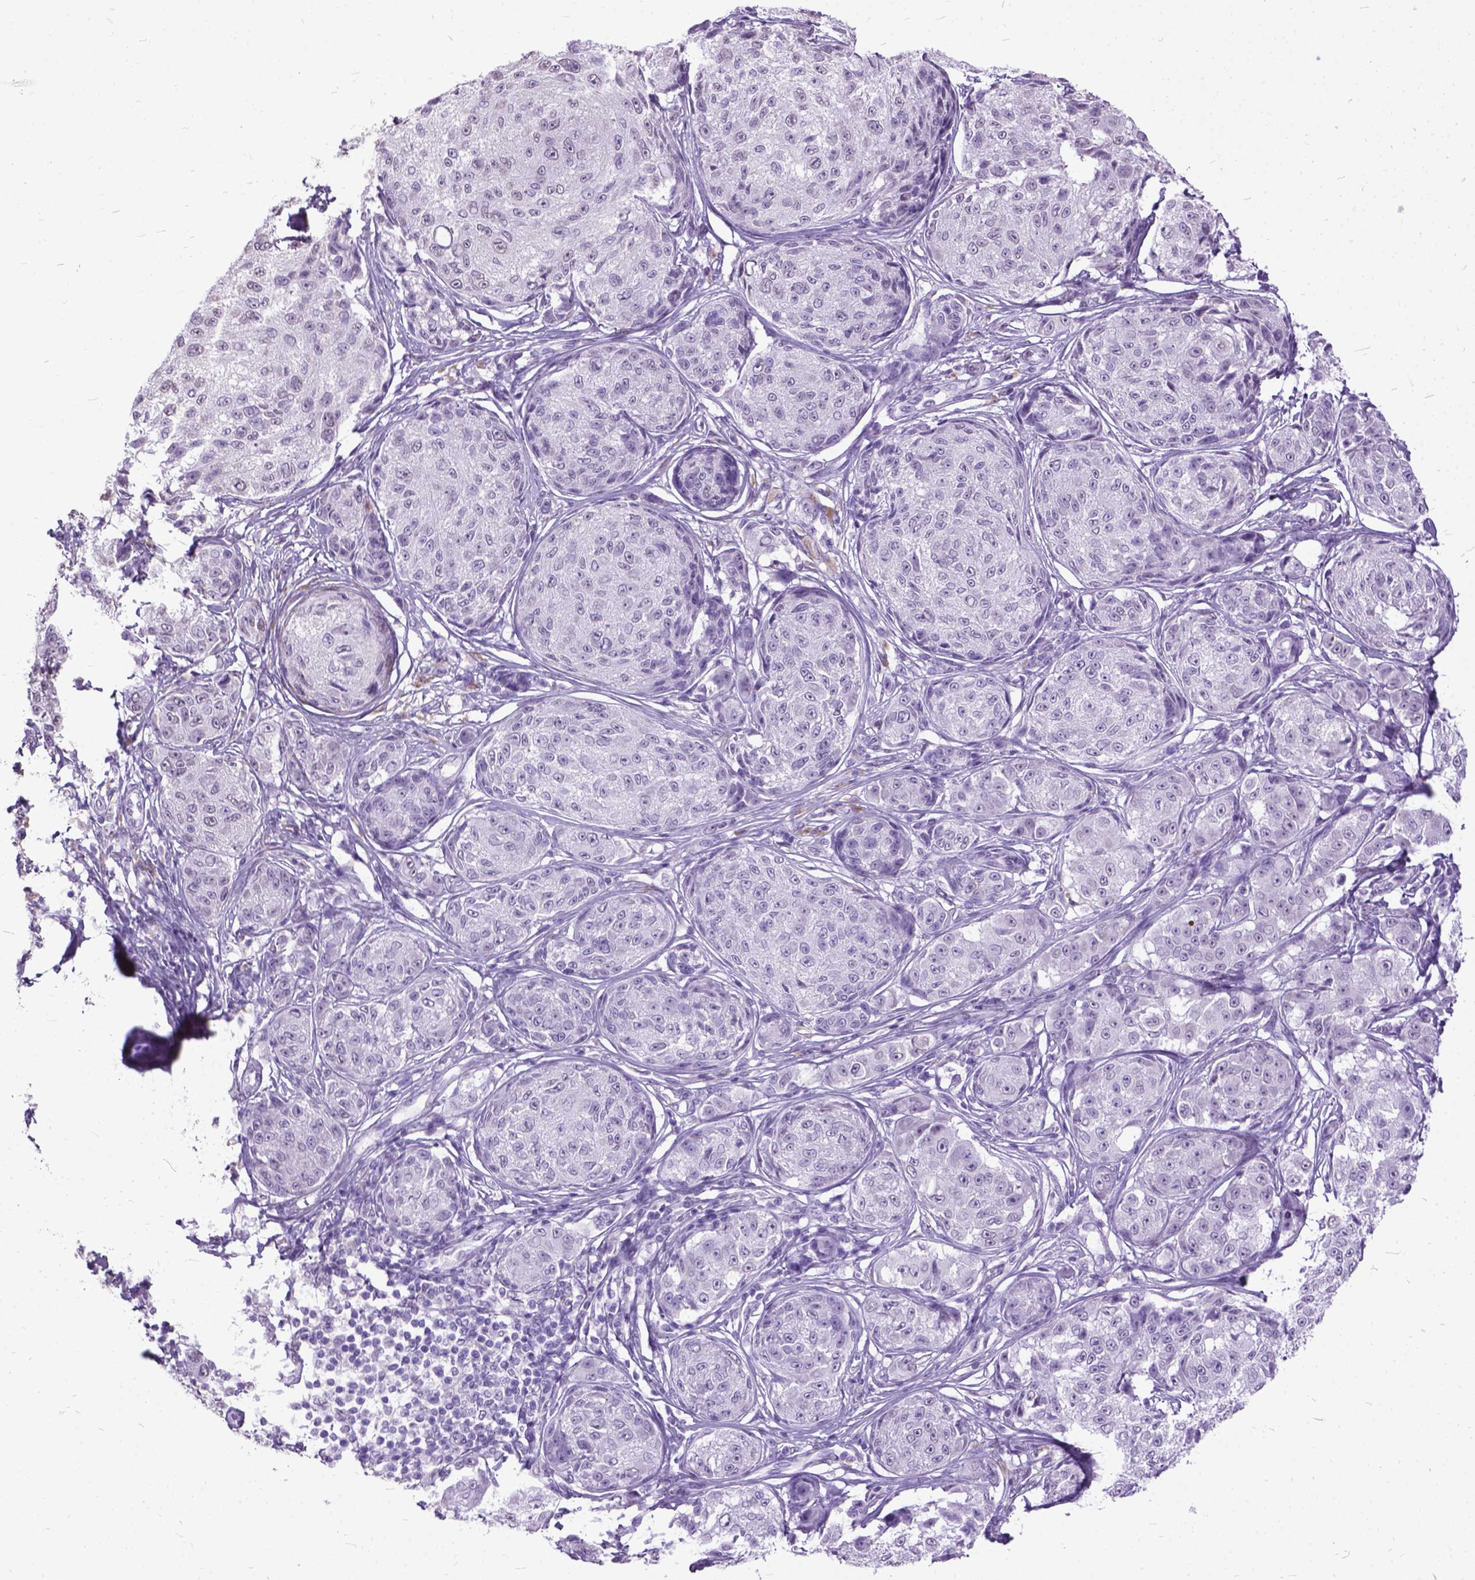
{"staining": {"intensity": "negative", "quantity": "none", "location": "none"}, "tissue": "melanoma", "cell_type": "Tumor cells", "image_type": "cancer", "snomed": [{"axis": "morphology", "description": "Malignant melanoma, NOS"}, {"axis": "topography", "description": "Skin"}], "caption": "Immunohistochemistry (IHC) of human malignant melanoma demonstrates no staining in tumor cells.", "gene": "MARCHF10", "patient": {"sex": "male", "age": 61}}